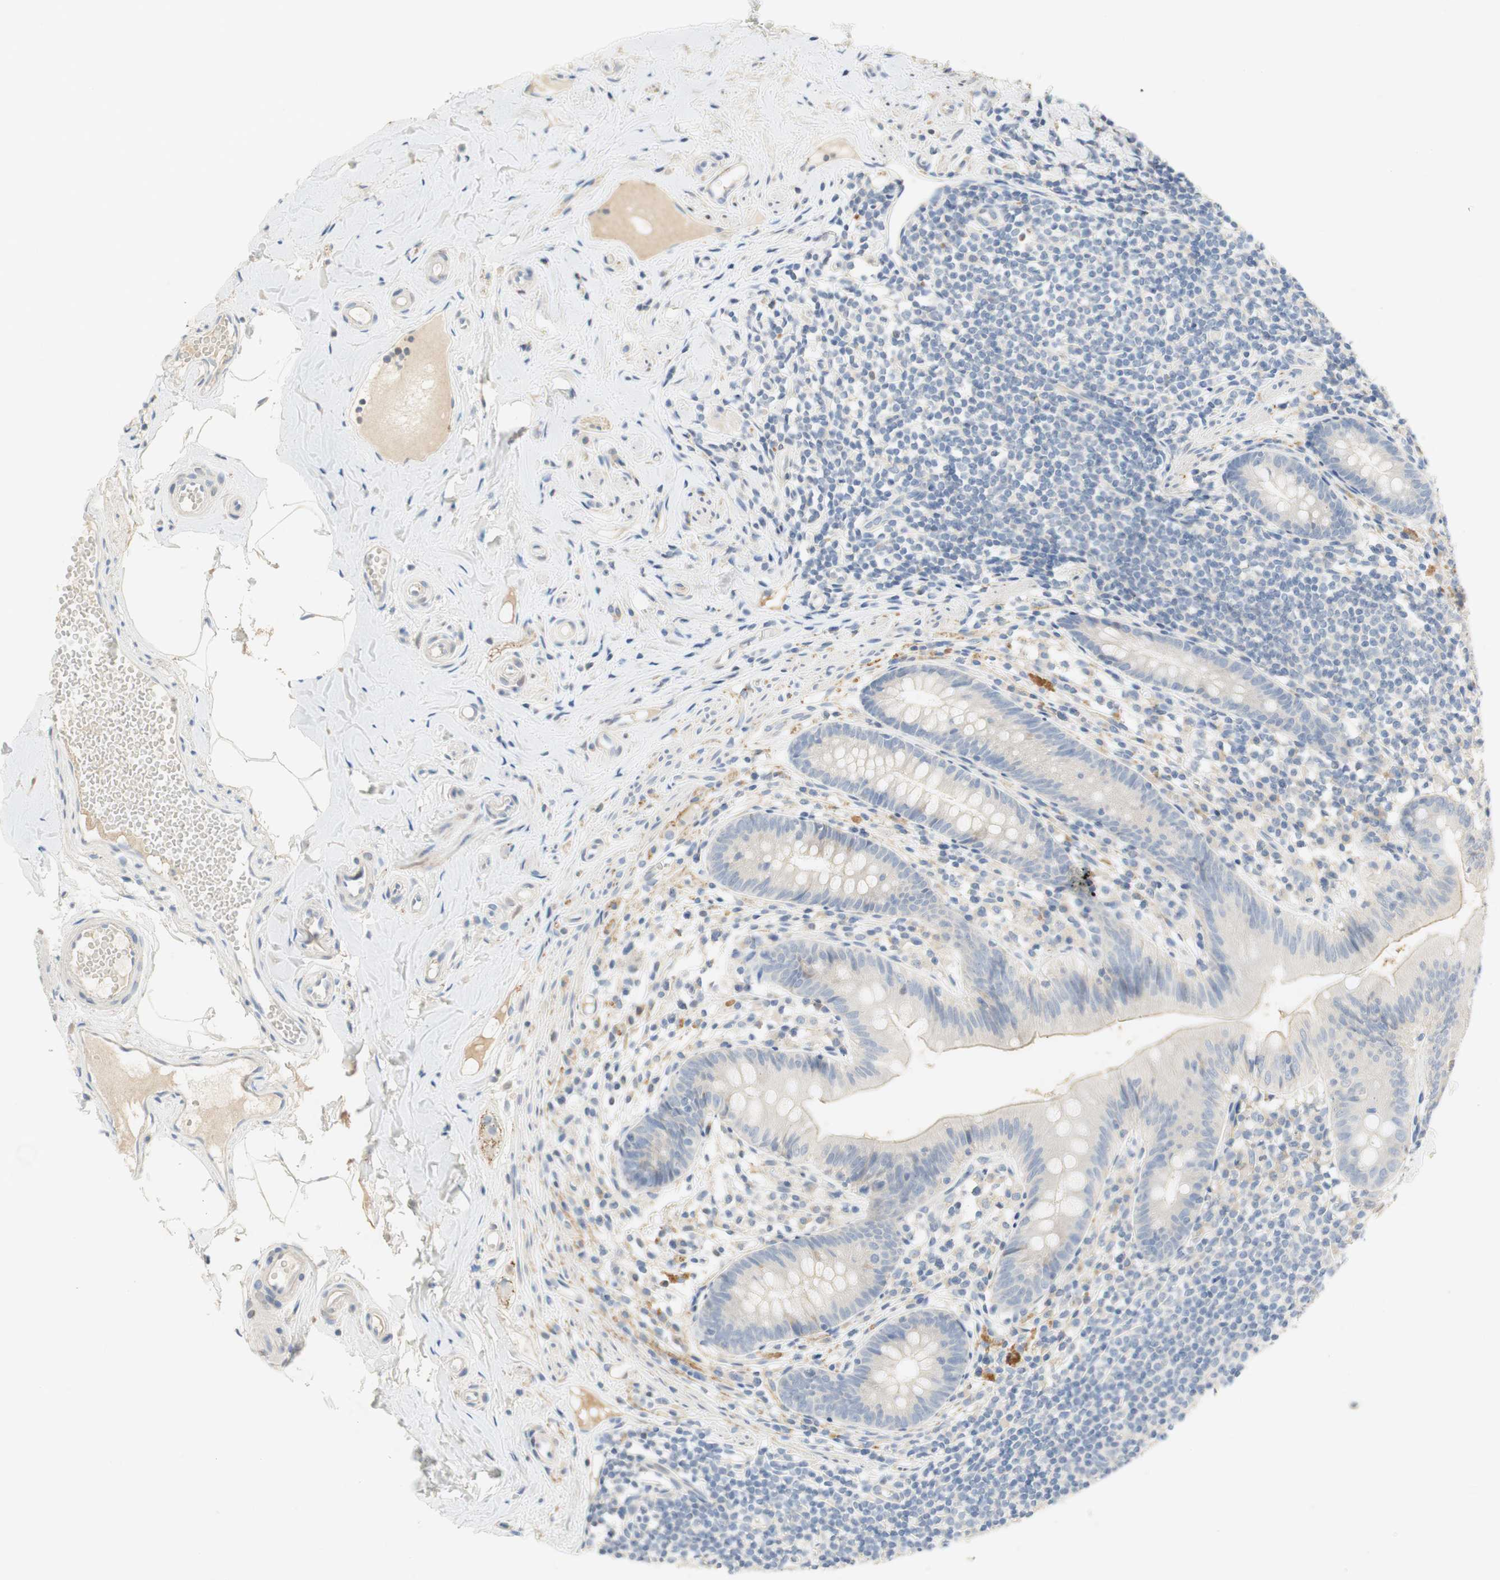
{"staining": {"intensity": "negative", "quantity": "none", "location": "none"}, "tissue": "appendix", "cell_type": "Glandular cells", "image_type": "normal", "snomed": [{"axis": "morphology", "description": "Normal tissue, NOS"}, {"axis": "topography", "description": "Appendix"}], "caption": "High power microscopy image of an IHC histopathology image of unremarkable appendix, revealing no significant expression in glandular cells.", "gene": "CCM2L", "patient": {"sex": "male", "age": 52}}